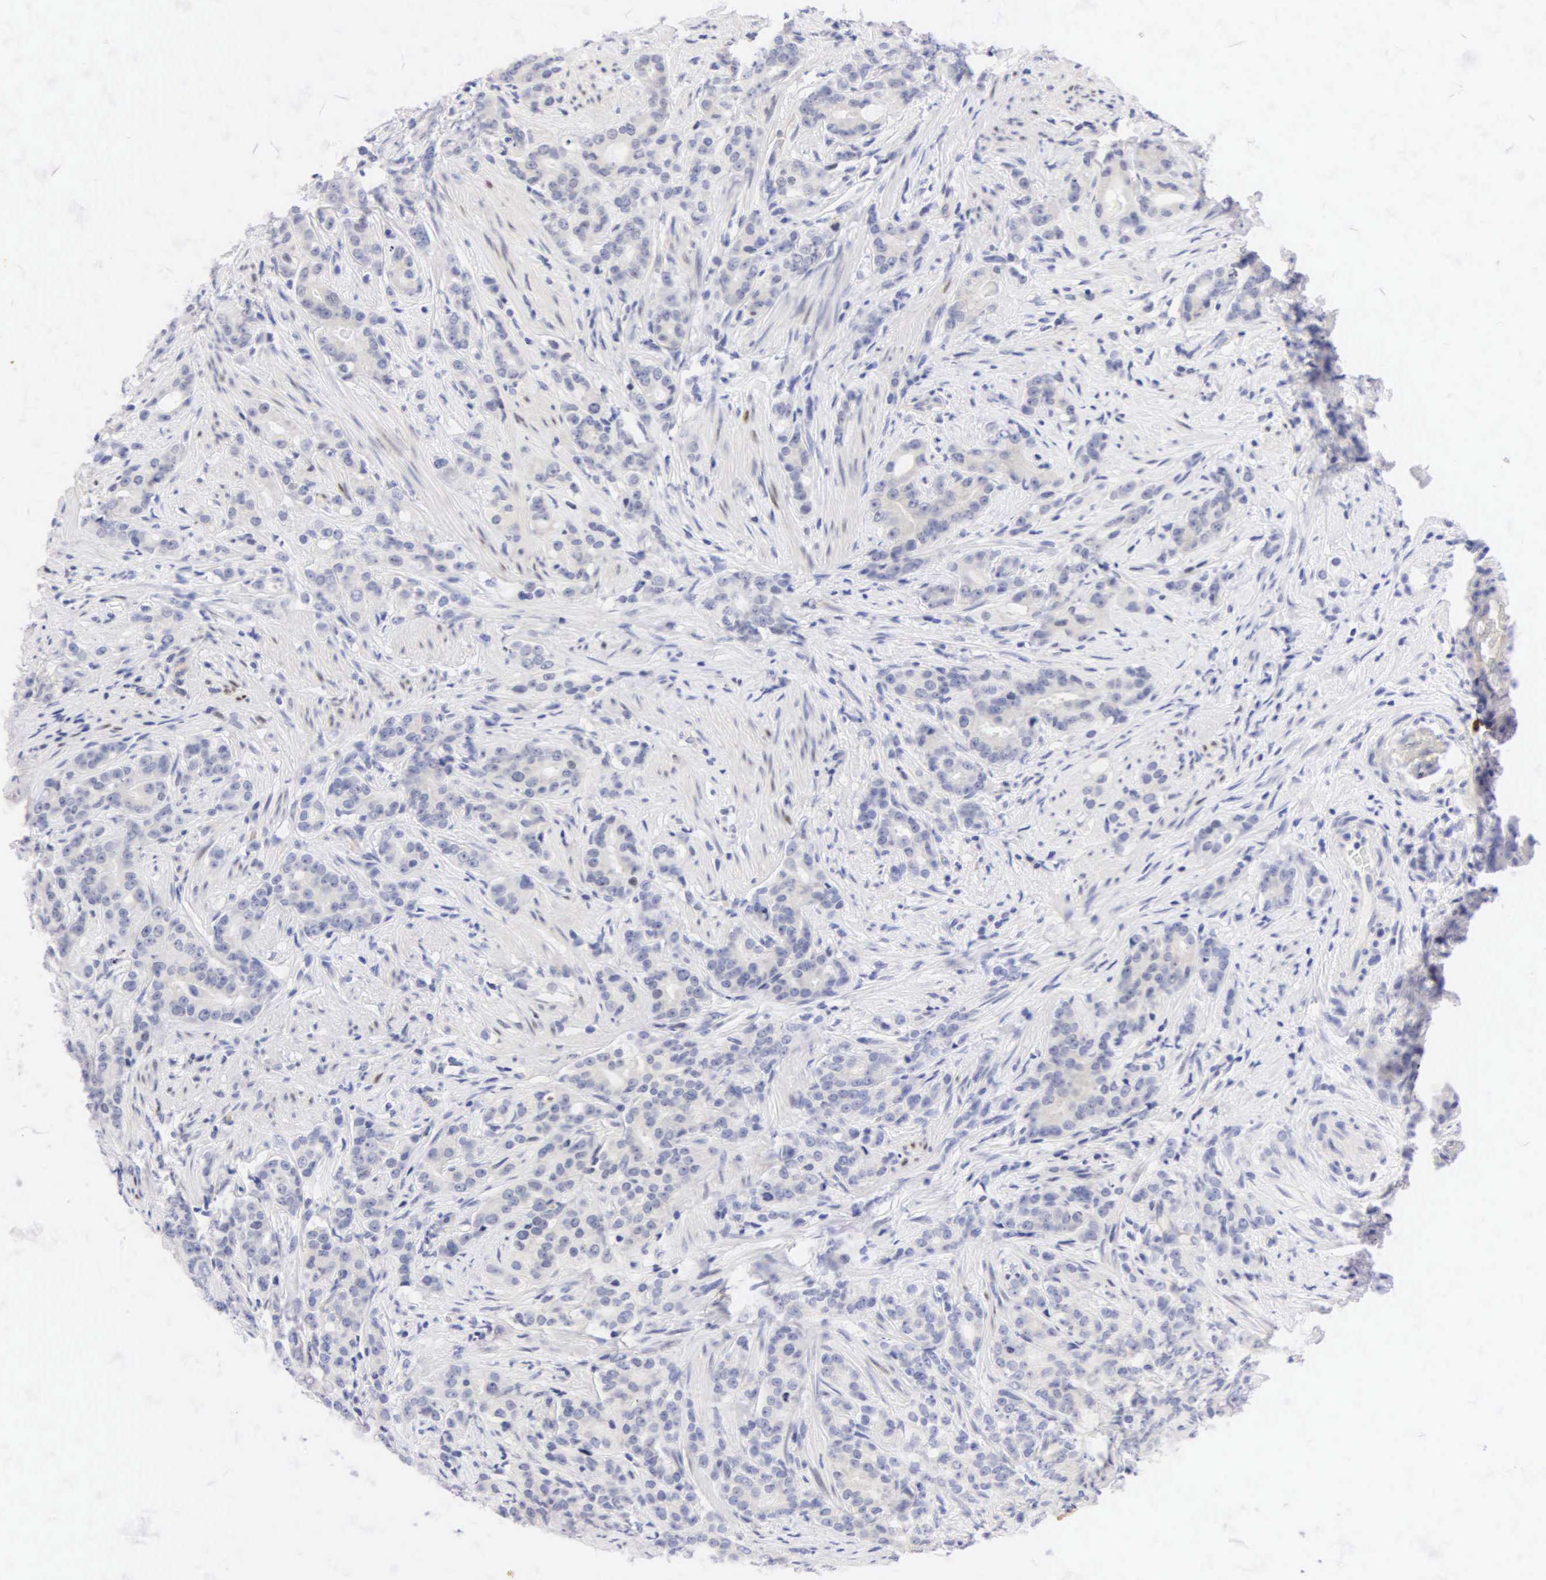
{"staining": {"intensity": "negative", "quantity": "none", "location": "none"}, "tissue": "prostate cancer", "cell_type": "Tumor cells", "image_type": "cancer", "snomed": [{"axis": "morphology", "description": "Adenocarcinoma, Medium grade"}, {"axis": "topography", "description": "Prostate"}], "caption": "Human prostate cancer stained for a protein using IHC reveals no staining in tumor cells.", "gene": "PGR", "patient": {"sex": "male", "age": 59}}